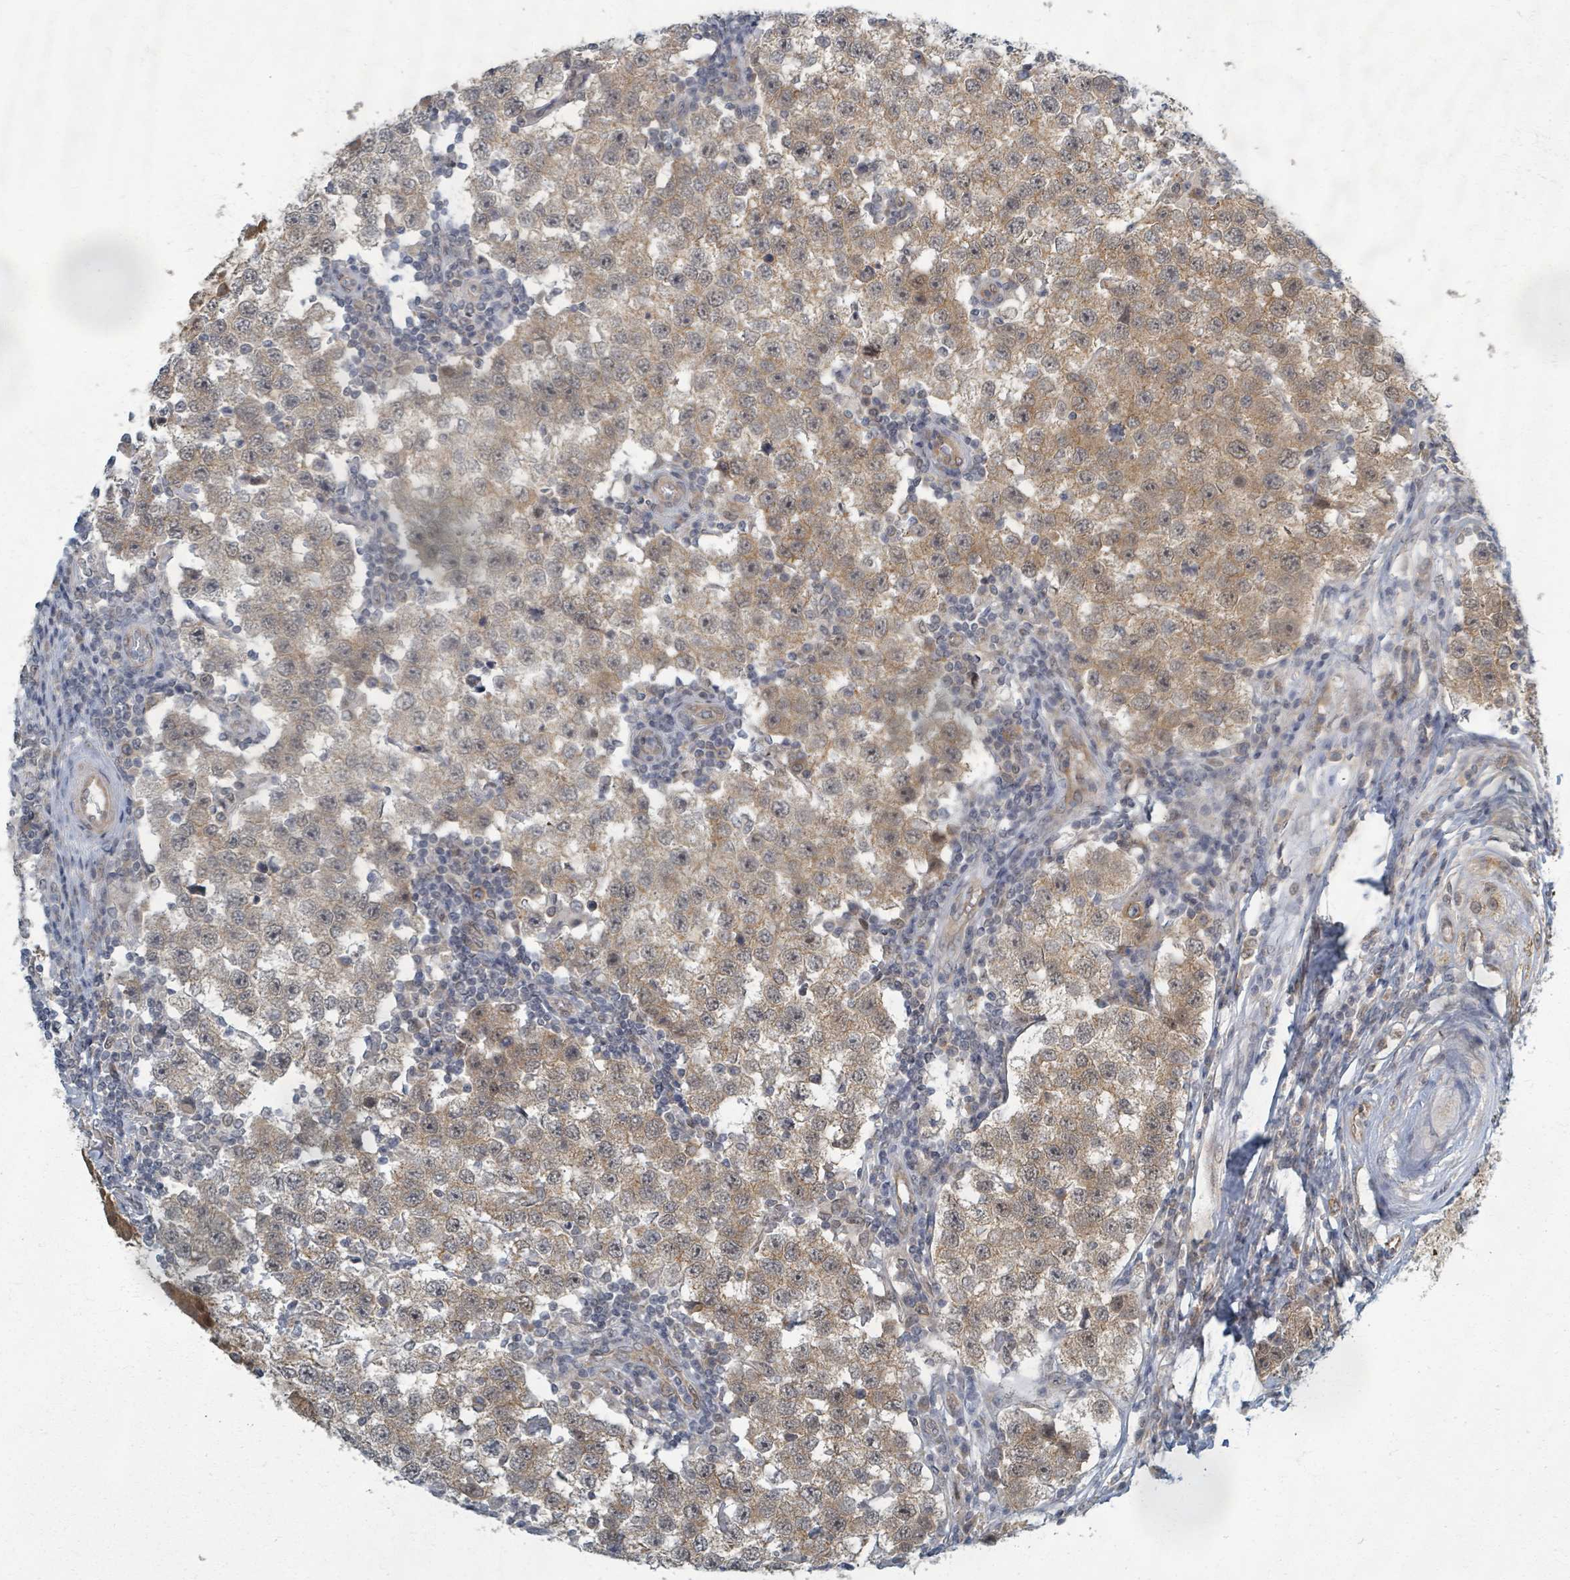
{"staining": {"intensity": "weak", "quantity": "25%-75%", "location": "cytoplasmic/membranous"}, "tissue": "testis cancer", "cell_type": "Tumor cells", "image_type": "cancer", "snomed": [{"axis": "morphology", "description": "Seminoma, NOS"}, {"axis": "topography", "description": "Testis"}], "caption": "Immunohistochemistry (IHC) staining of seminoma (testis), which demonstrates low levels of weak cytoplasmic/membranous expression in about 25%-75% of tumor cells indicating weak cytoplasmic/membranous protein positivity. The staining was performed using DAB (3,3'-diaminobenzidine) (brown) for protein detection and nuclei were counterstained in hematoxylin (blue).", "gene": "INTS15", "patient": {"sex": "male", "age": 34}}